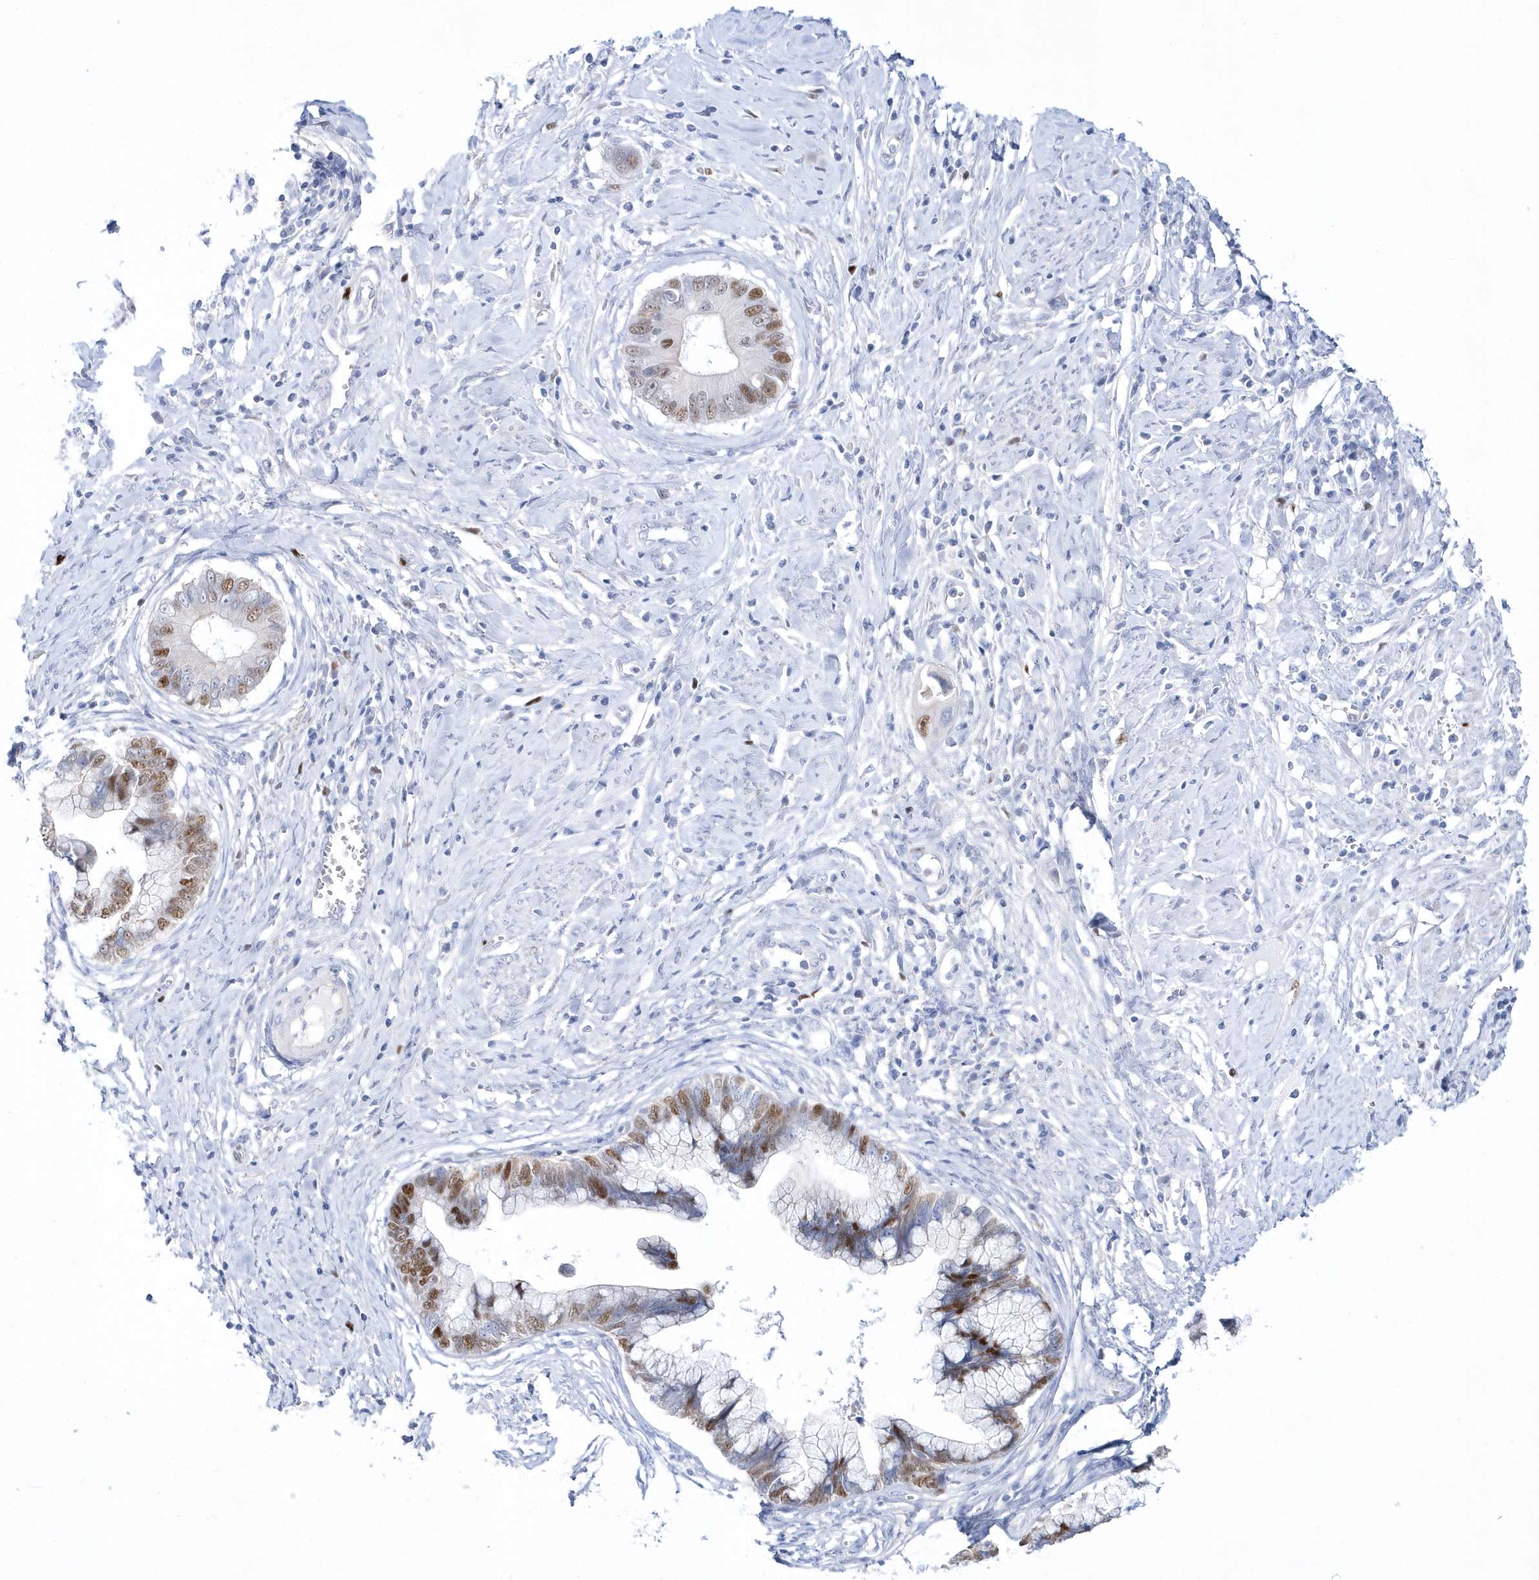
{"staining": {"intensity": "strong", "quantity": ">75%", "location": "nuclear"}, "tissue": "cervical cancer", "cell_type": "Tumor cells", "image_type": "cancer", "snomed": [{"axis": "morphology", "description": "Adenocarcinoma, NOS"}, {"axis": "topography", "description": "Cervix"}], "caption": "A micrograph of cervical cancer (adenocarcinoma) stained for a protein shows strong nuclear brown staining in tumor cells. The staining was performed using DAB to visualize the protein expression in brown, while the nuclei were stained in blue with hematoxylin (Magnification: 20x).", "gene": "TMCO6", "patient": {"sex": "female", "age": 44}}